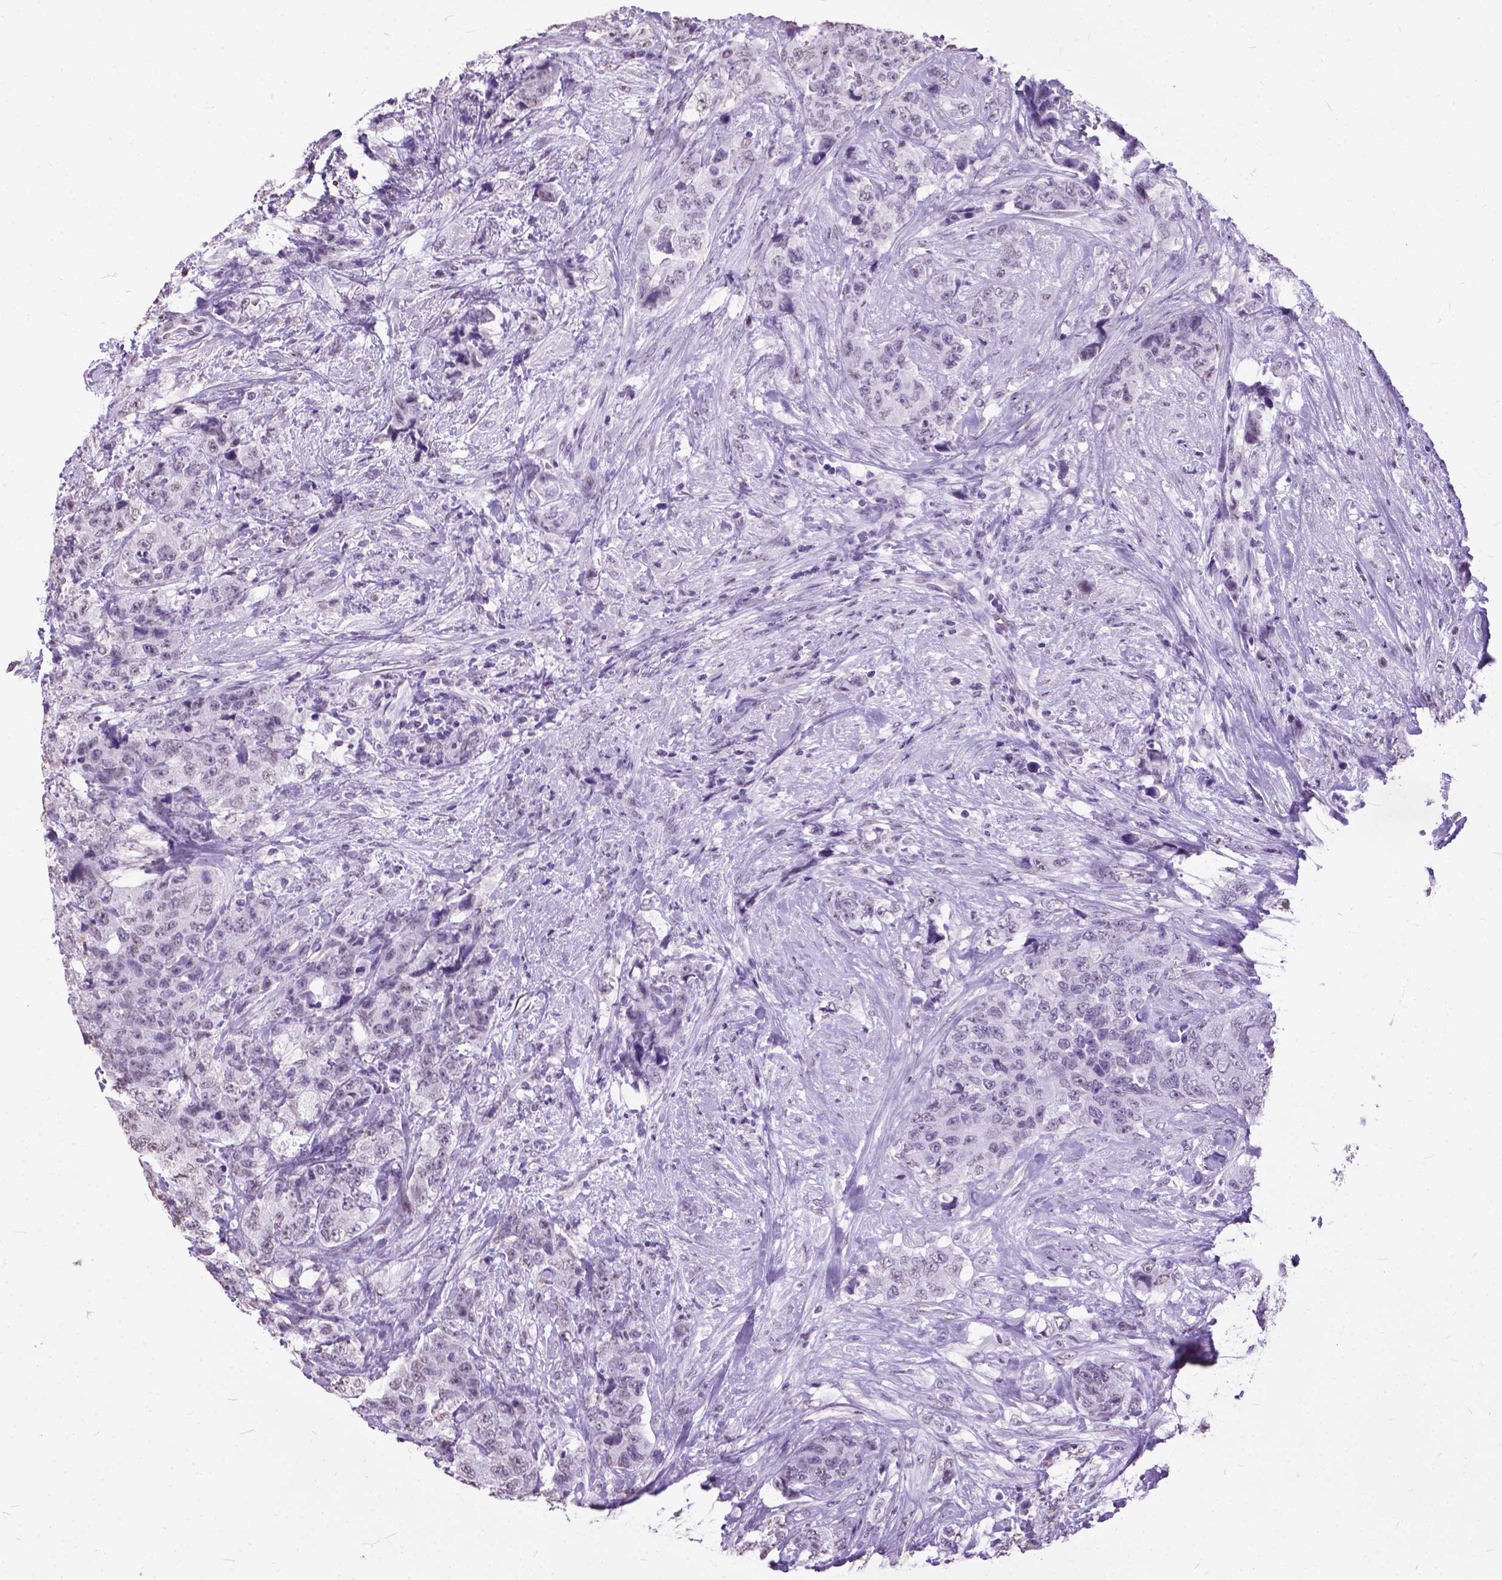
{"staining": {"intensity": "negative", "quantity": "none", "location": "none"}, "tissue": "urothelial cancer", "cell_type": "Tumor cells", "image_type": "cancer", "snomed": [{"axis": "morphology", "description": "Urothelial carcinoma, High grade"}, {"axis": "topography", "description": "Urinary bladder"}], "caption": "Image shows no significant protein staining in tumor cells of high-grade urothelial carcinoma.", "gene": "MARCHF10", "patient": {"sex": "female", "age": 78}}